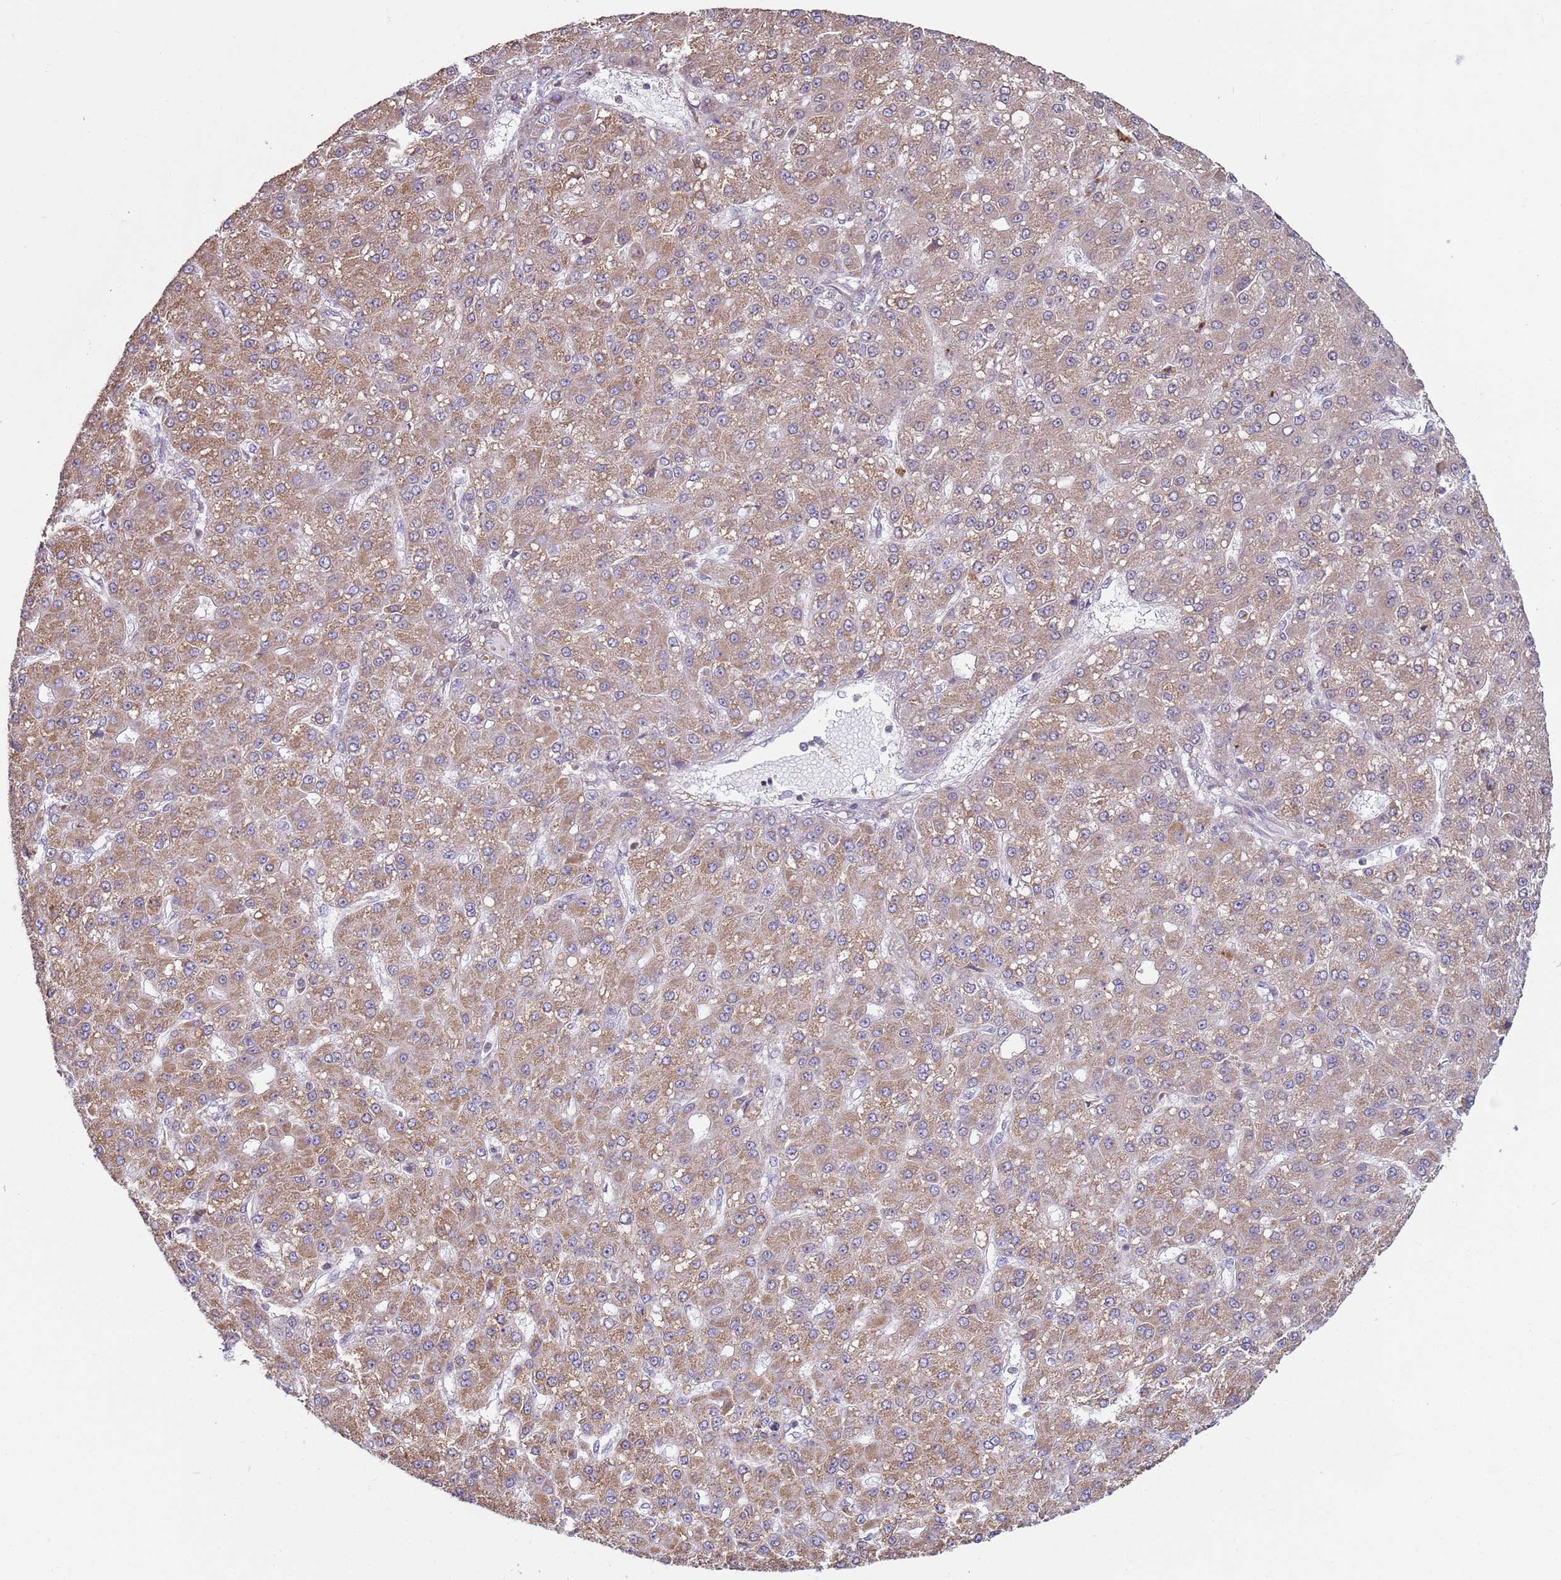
{"staining": {"intensity": "moderate", "quantity": ">75%", "location": "cytoplasmic/membranous"}, "tissue": "liver cancer", "cell_type": "Tumor cells", "image_type": "cancer", "snomed": [{"axis": "morphology", "description": "Carcinoma, Hepatocellular, NOS"}, {"axis": "topography", "description": "Liver"}], "caption": "This is a micrograph of immunohistochemistry (IHC) staining of liver cancer, which shows moderate positivity in the cytoplasmic/membranous of tumor cells.", "gene": "SNAPC4", "patient": {"sex": "male", "age": 67}}